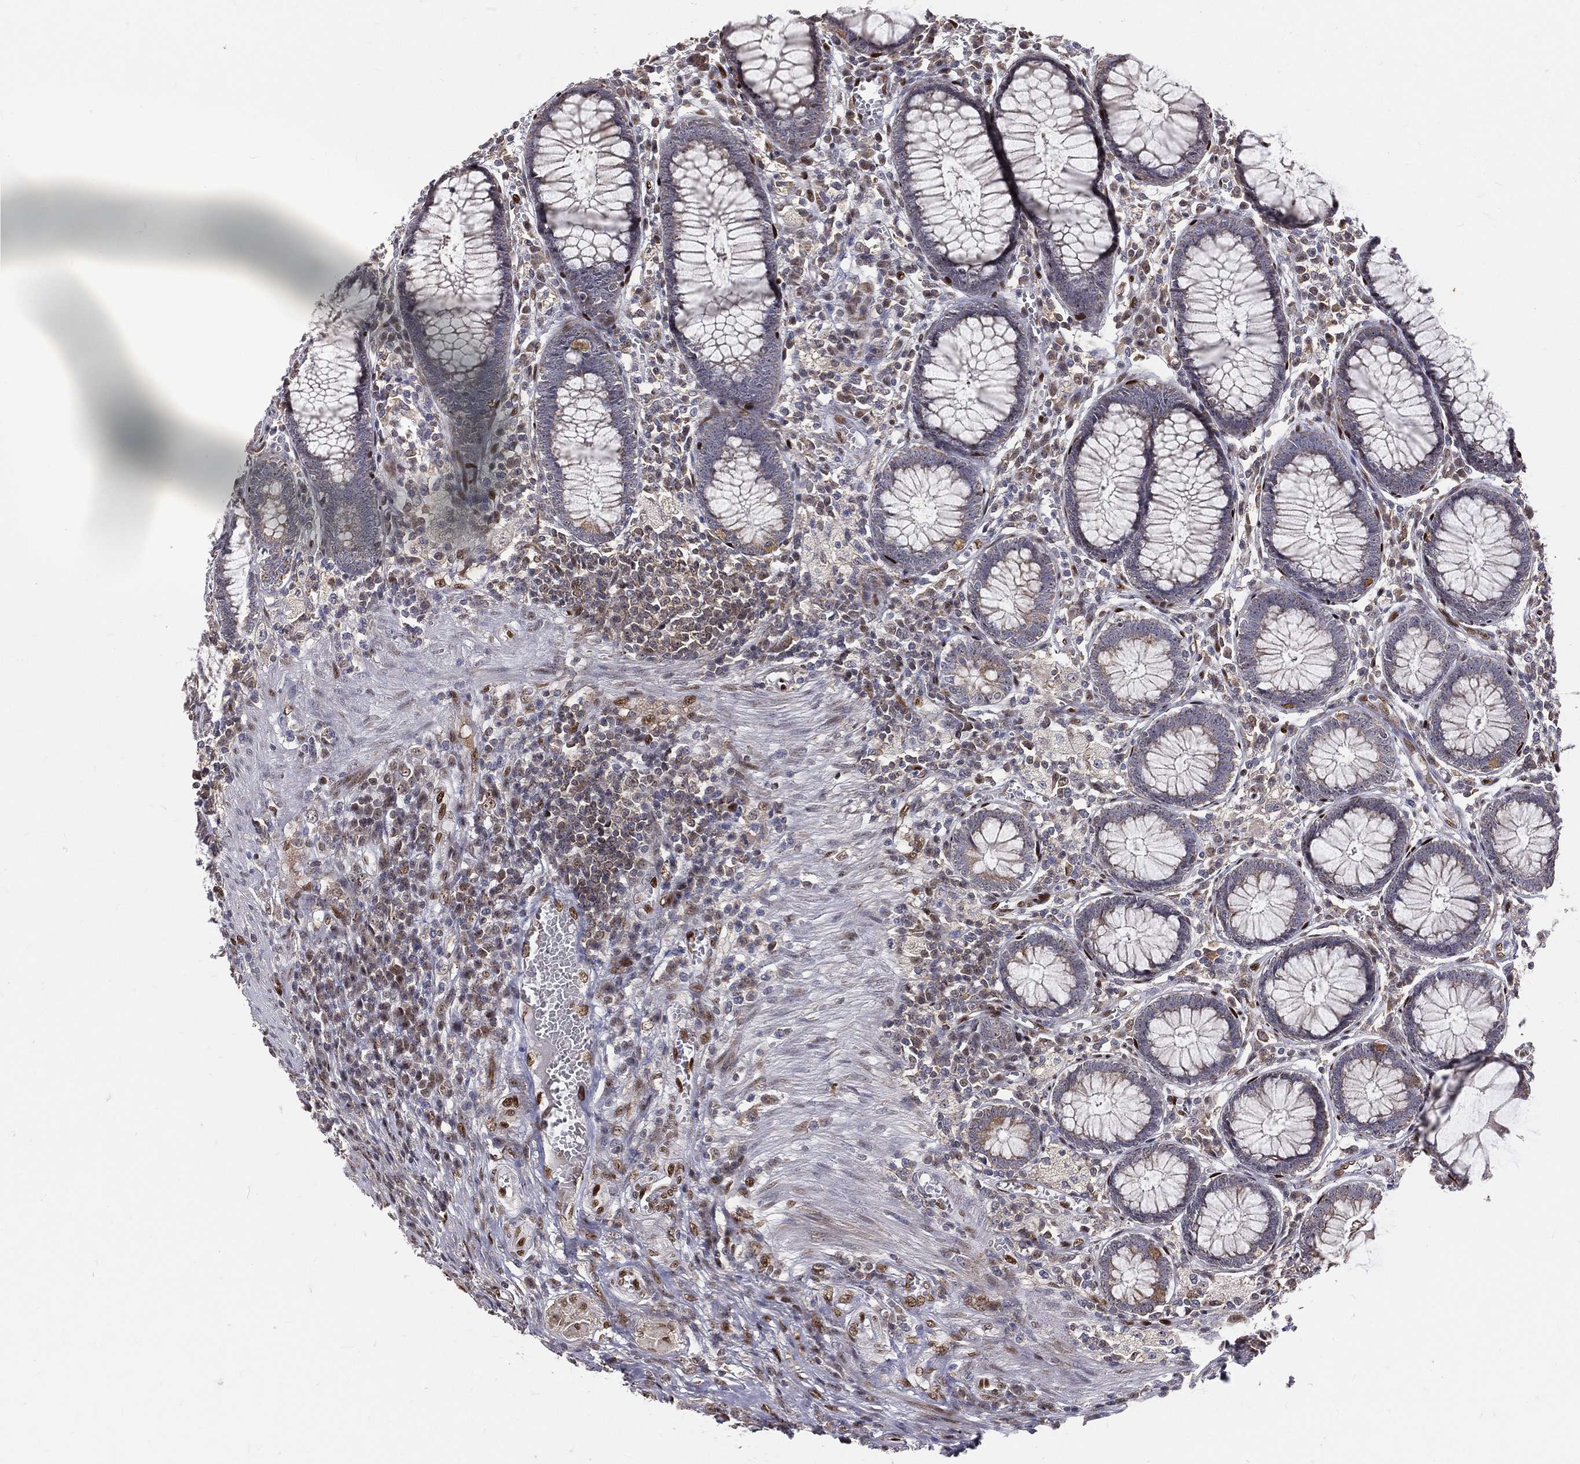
{"staining": {"intensity": "negative", "quantity": "none", "location": "none"}, "tissue": "colon", "cell_type": "Endothelial cells", "image_type": "normal", "snomed": [{"axis": "morphology", "description": "Normal tissue, NOS"}, {"axis": "topography", "description": "Colon"}], "caption": "High power microscopy photomicrograph of an immunohistochemistry (IHC) micrograph of benign colon, revealing no significant positivity in endothelial cells. (Stains: DAB immunohistochemistry with hematoxylin counter stain, Microscopy: brightfield microscopy at high magnification).", "gene": "ZEB1", "patient": {"sex": "male", "age": 65}}